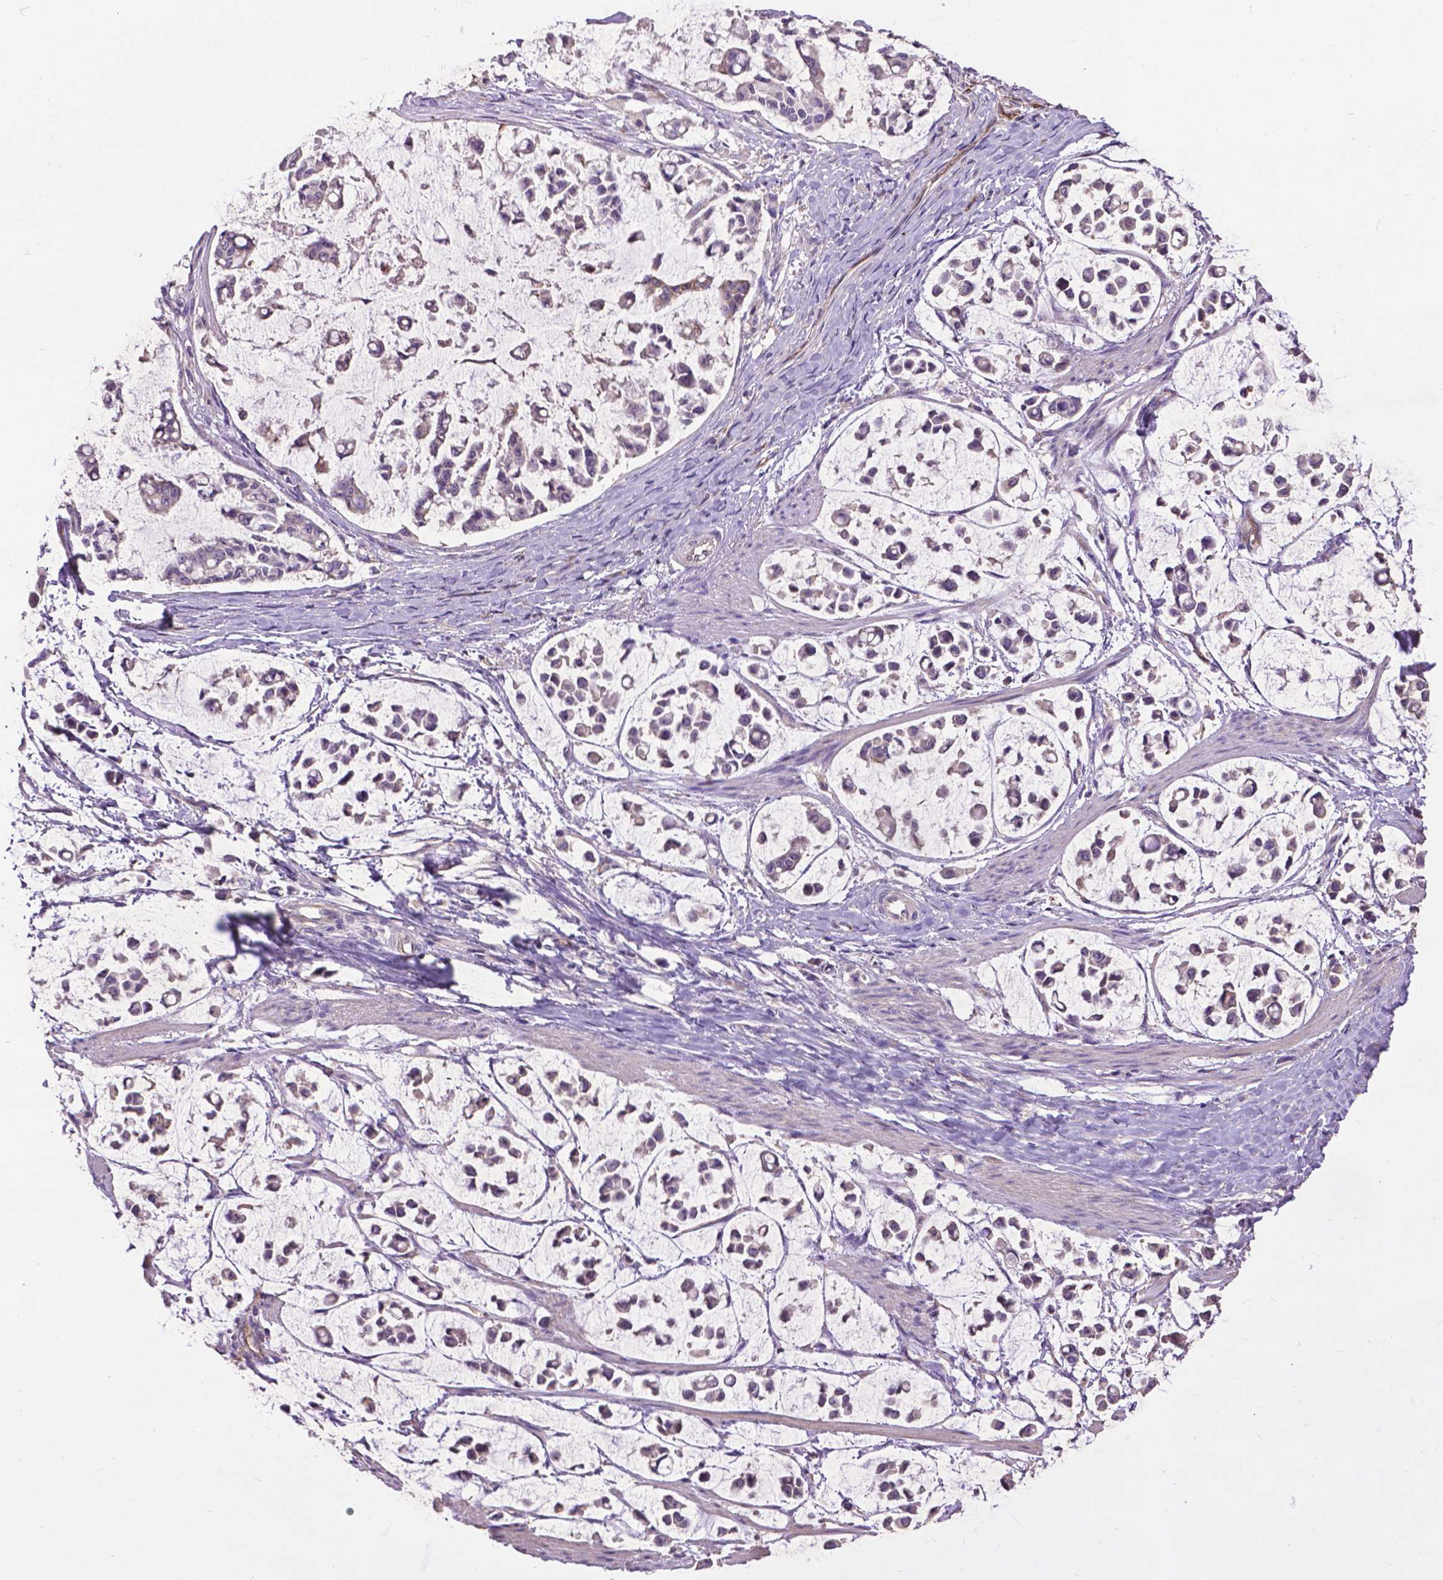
{"staining": {"intensity": "negative", "quantity": "none", "location": "none"}, "tissue": "stomach cancer", "cell_type": "Tumor cells", "image_type": "cancer", "snomed": [{"axis": "morphology", "description": "Adenocarcinoma, NOS"}, {"axis": "topography", "description": "Stomach"}], "caption": "DAB (3,3'-diaminobenzidine) immunohistochemical staining of stomach cancer (adenocarcinoma) exhibits no significant expression in tumor cells.", "gene": "ZNF337", "patient": {"sex": "male", "age": 82}}